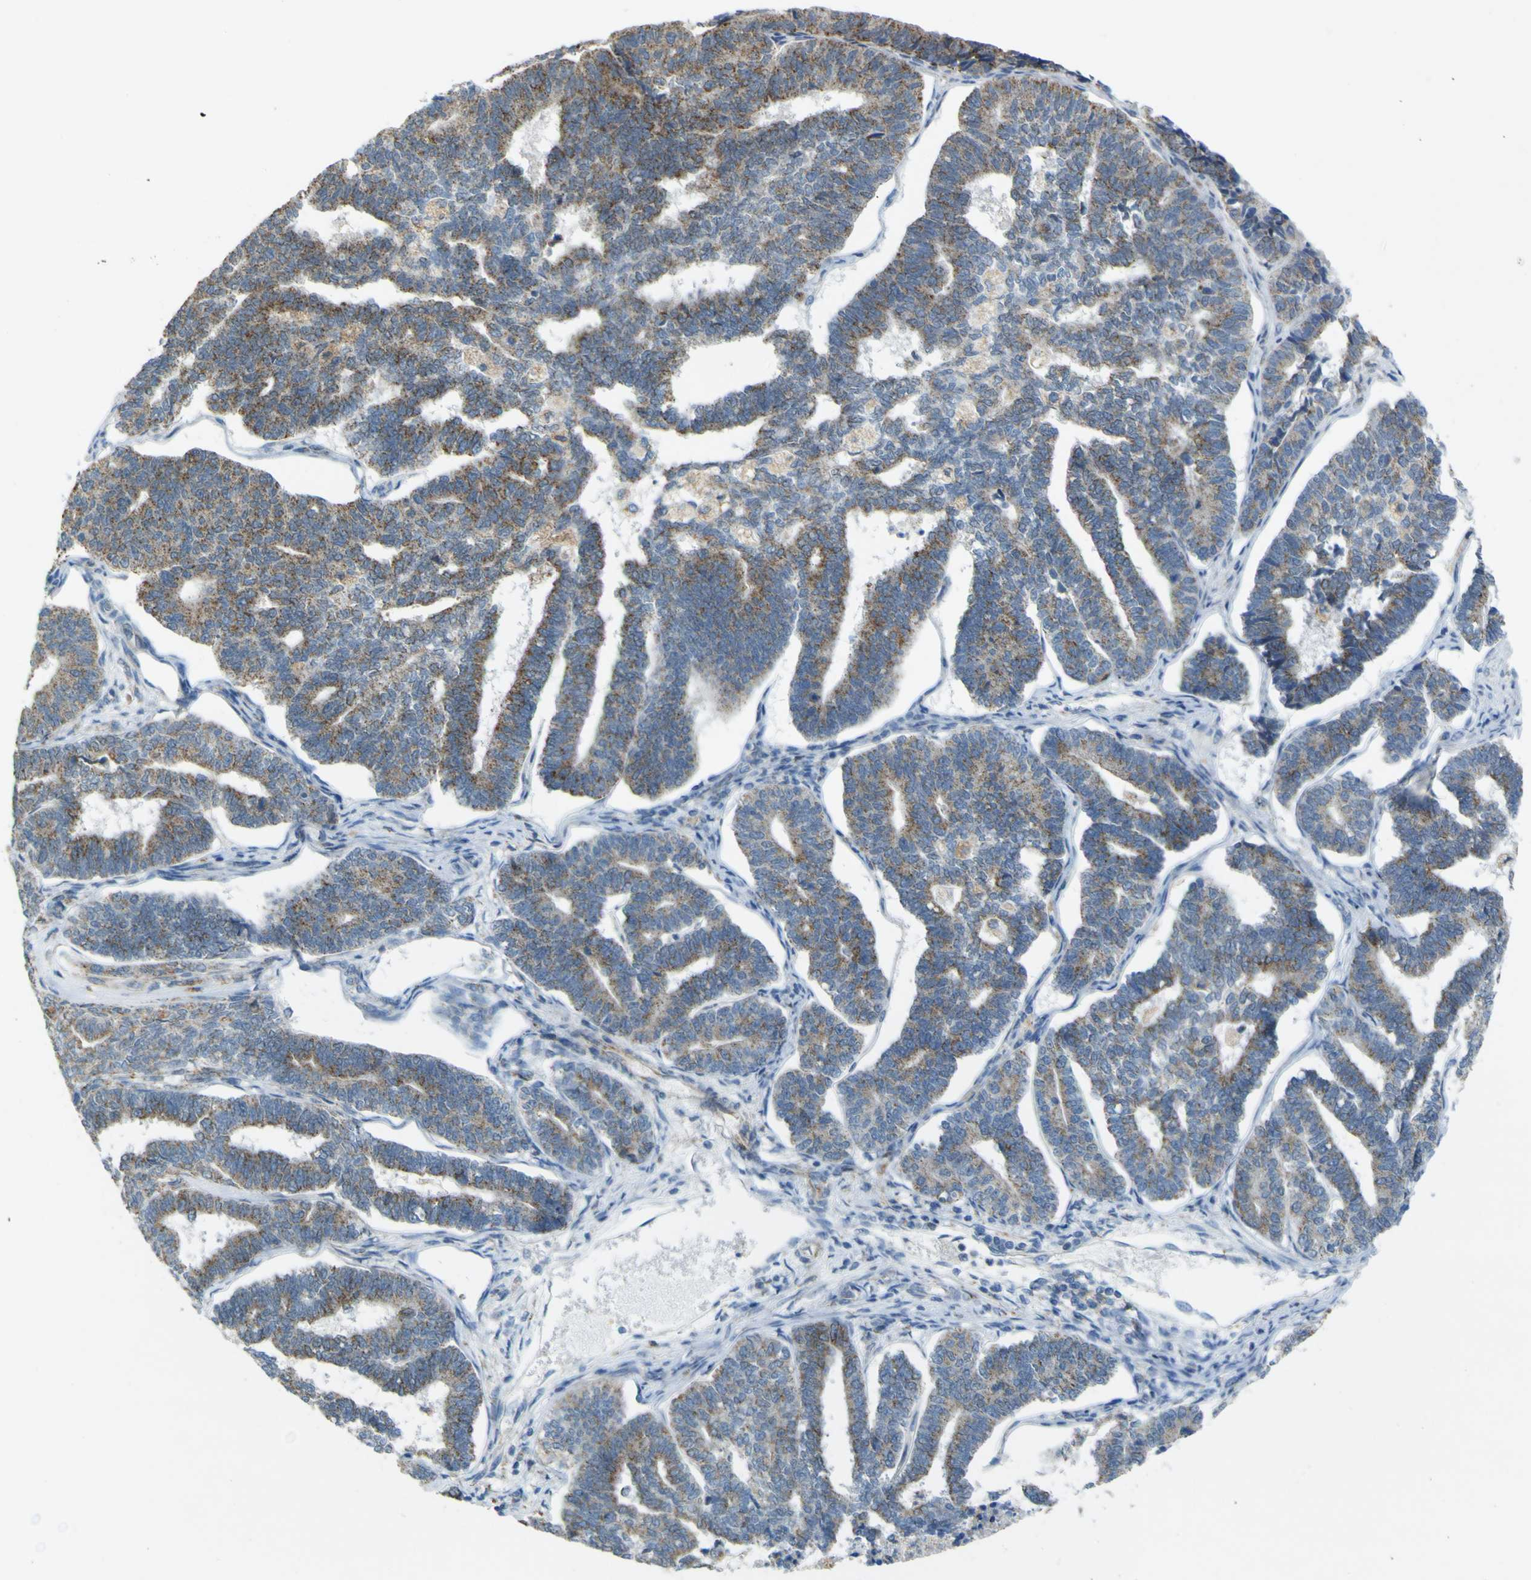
{"staining": {"intensity": "moderate", "quantity": ">75%", "location": "cytoplasmic/membranous"}, "tissue": "endometrial cancer", "cell_type": "Tumor cells", "image_type": "cancer", "snomed": [{"axis": "morphology", "description": "Adenocarcinoma, NOS"}, {"axis": "topography", "description": "Endometrium"}], "caption": "A micrograph showing moderate cytoplasmic/membranous expression in approximately >75% of tumor cells in endometrial cancer, as visualized by brown immunohistochemical staining.", "gene": "ACBD5", "patient": {"sex": "female", "age": 70}}